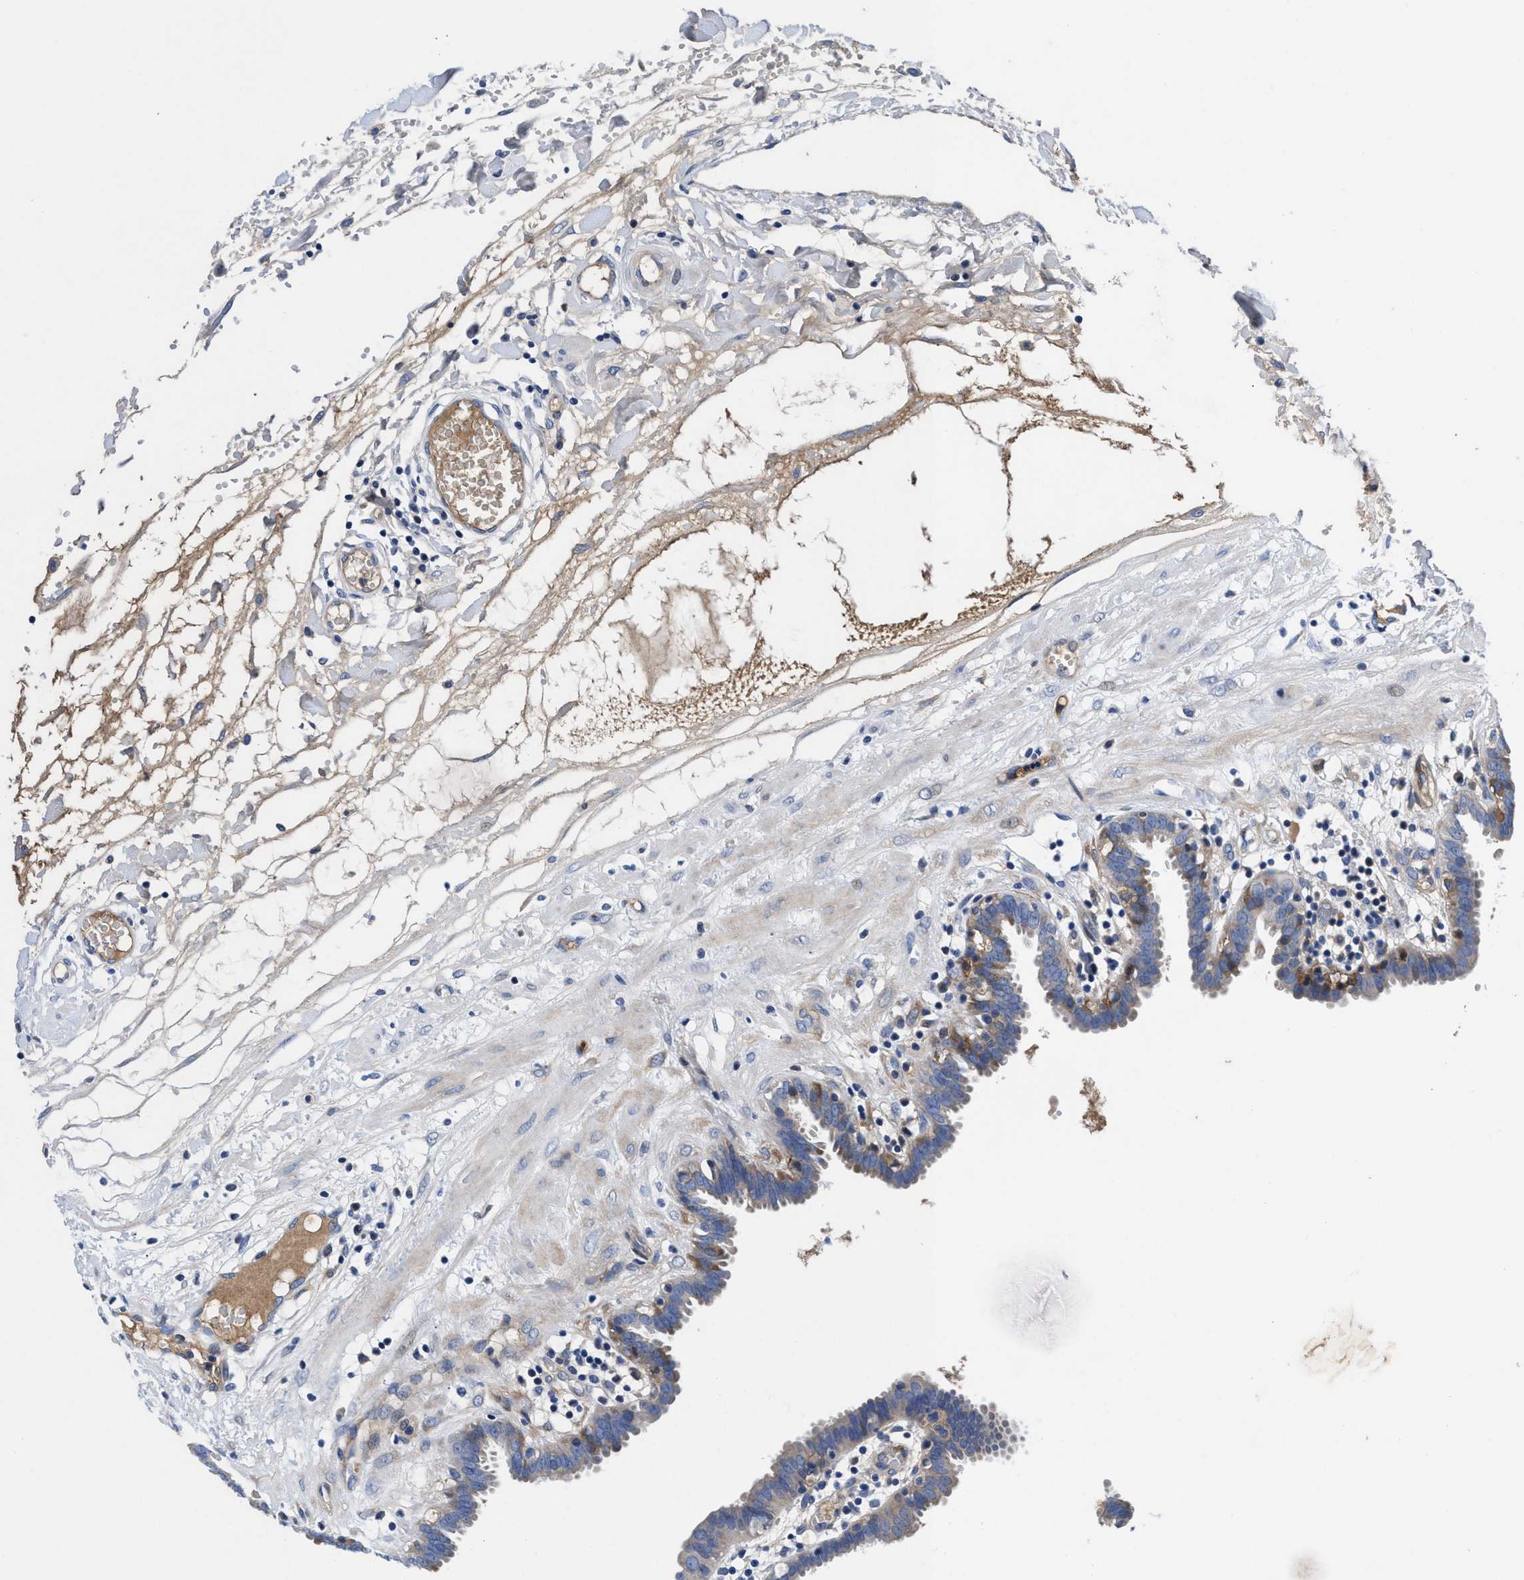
{"staining": {"intensity": "weak", "quantity": "<25%", "location": "cytoplasmic/membranous"}, "tissue": "fallopian tube", "cell_type": "Glandular cells", "image_type": "normal", "snomed": [{"axis": "morphology", "description": "Normal tissue, NOS"}, {"axis": "topography", "description": "Fallopian tube"}, {"axis": "topography", "description": "Placenta"}], "caption": "This is an IHC photomicrograph of unremarkable human fallopian tube. There is no staining in glandular cells.", "gene": "DHRS13", "patient": {"sex": "female", "age": 32}}